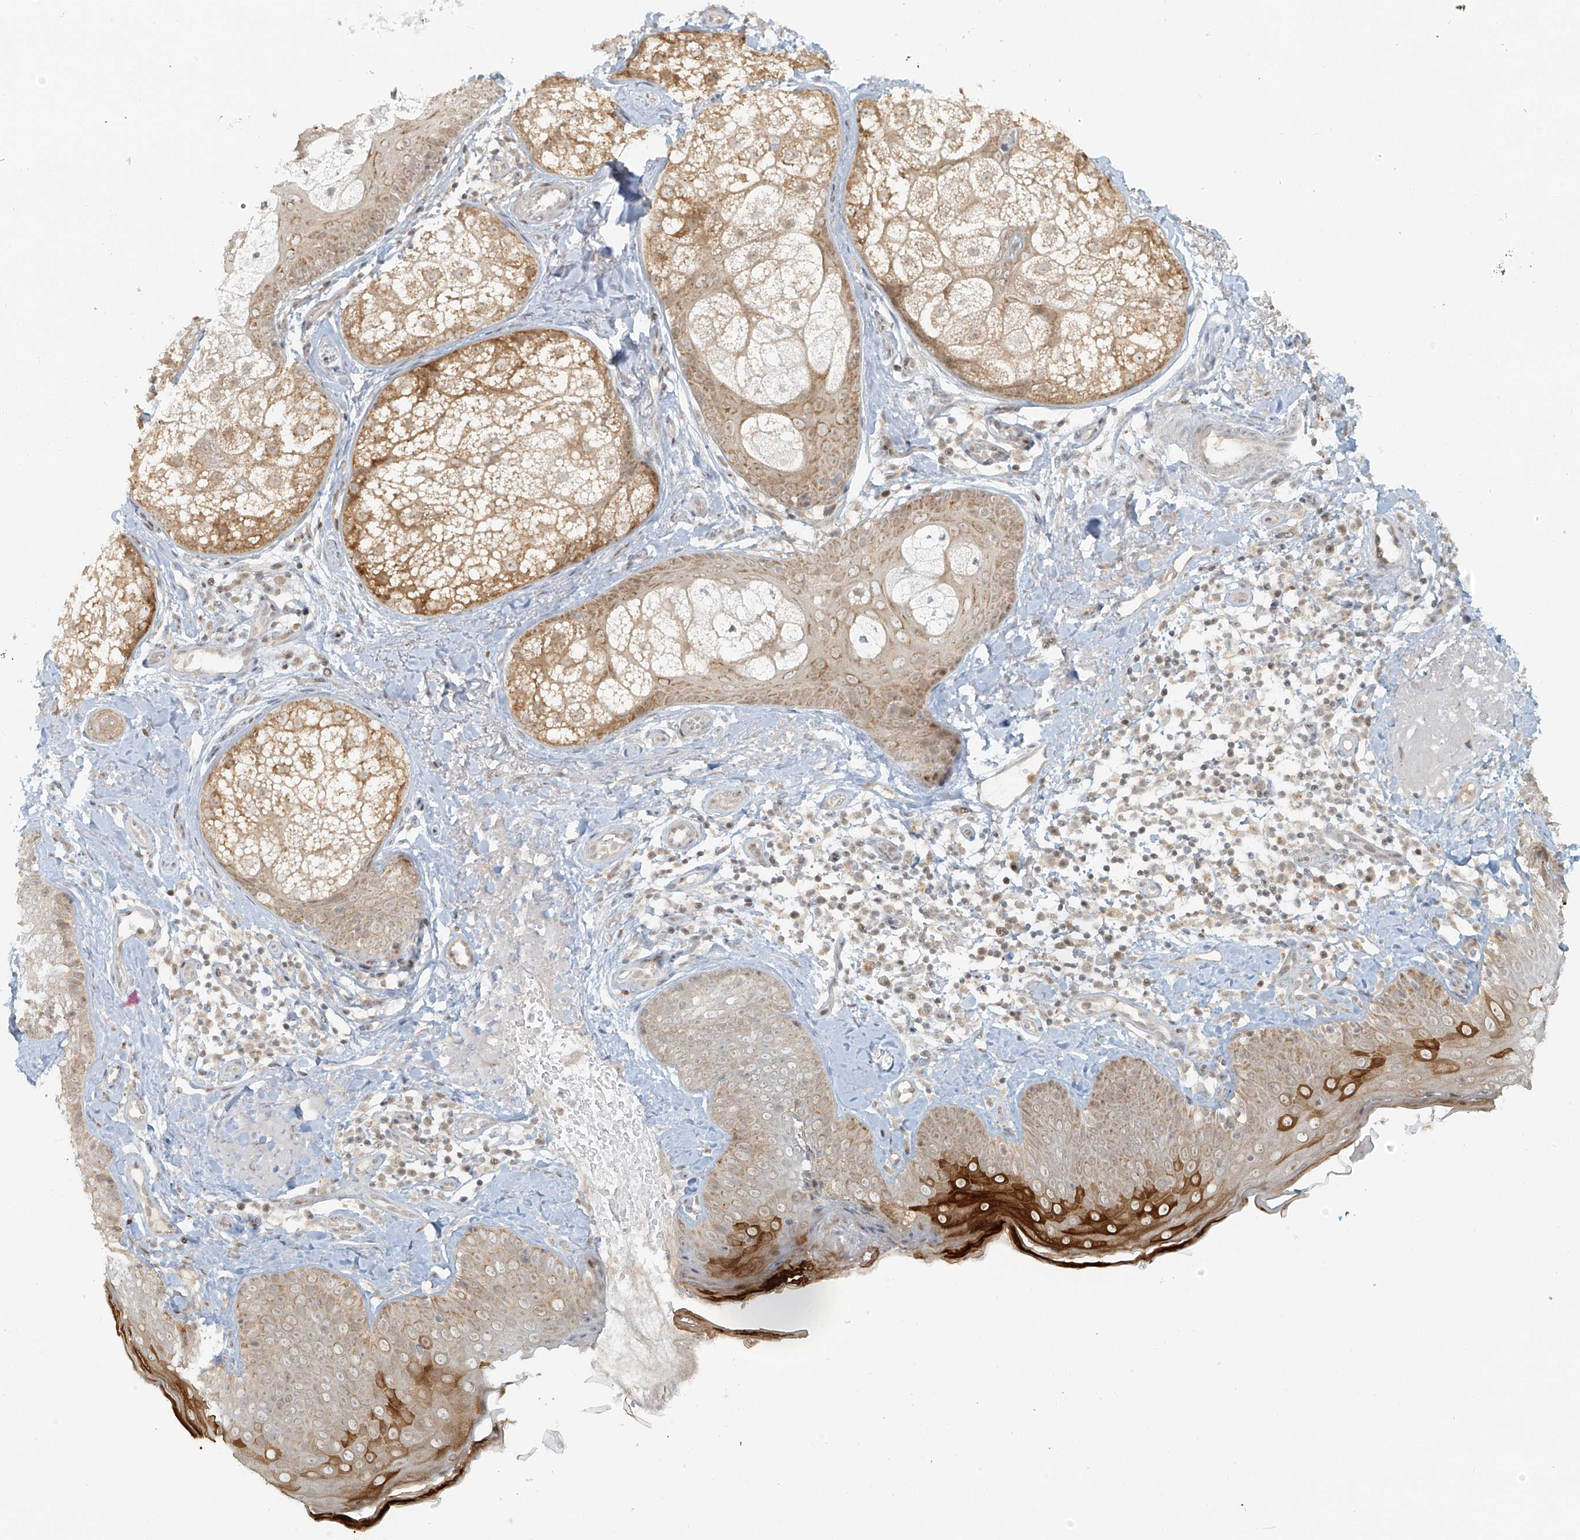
{"staining": {"intensity": "negative", "quantity": "none", "location": "none"}, "tissue": "skin", "cell_type": "Fibroblasts", "image_type": "normal", "snomed": [{"axis": "morphology", "description": "Normal tissue, NOS"}, {"axis": "topography", "description": "Skin"}], "caption": "The photomicrograph shows no significant staining in fibroblasts of skin.", "gene": "MIPEP", "patient": {"sex": "male", "age": 57}}